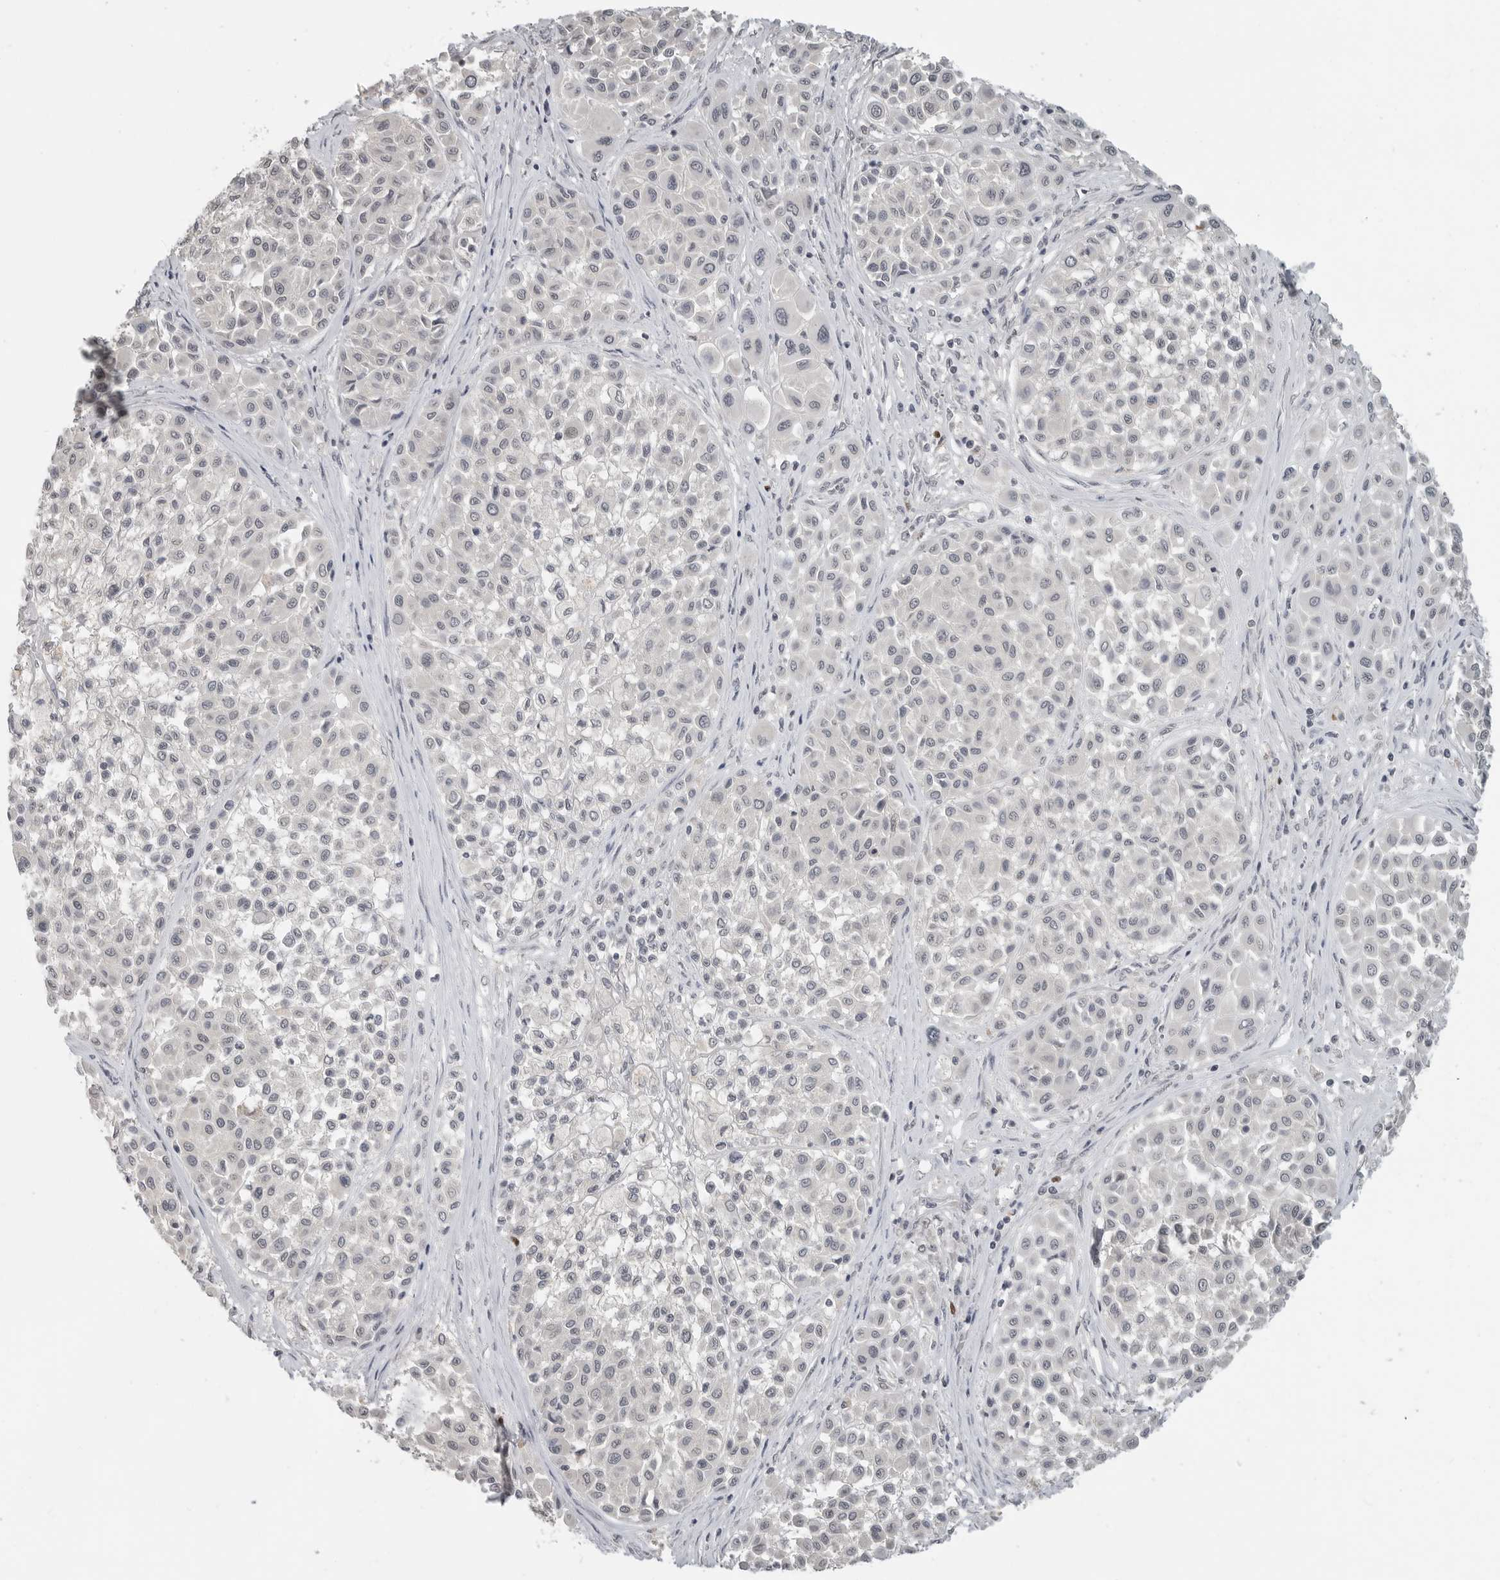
{"staining": {"intensity": "negative", "quantity": "none", "location": "none"}, "tissue": "melanoma", "cell_type": "Tumor cells", "image_type": "cancer", "snomed": [{"axis": "morphology", "description": "Malignant melanoma, Metastatic site"}, {"axis": "topography", "description": "Soft tissue"}], "caption": "DAB immunohistochemical staining of melanoma displays no significant expression in tumor cells.", "gene": "FOXP3", "patient": {"sex": "male", "age": 41}}